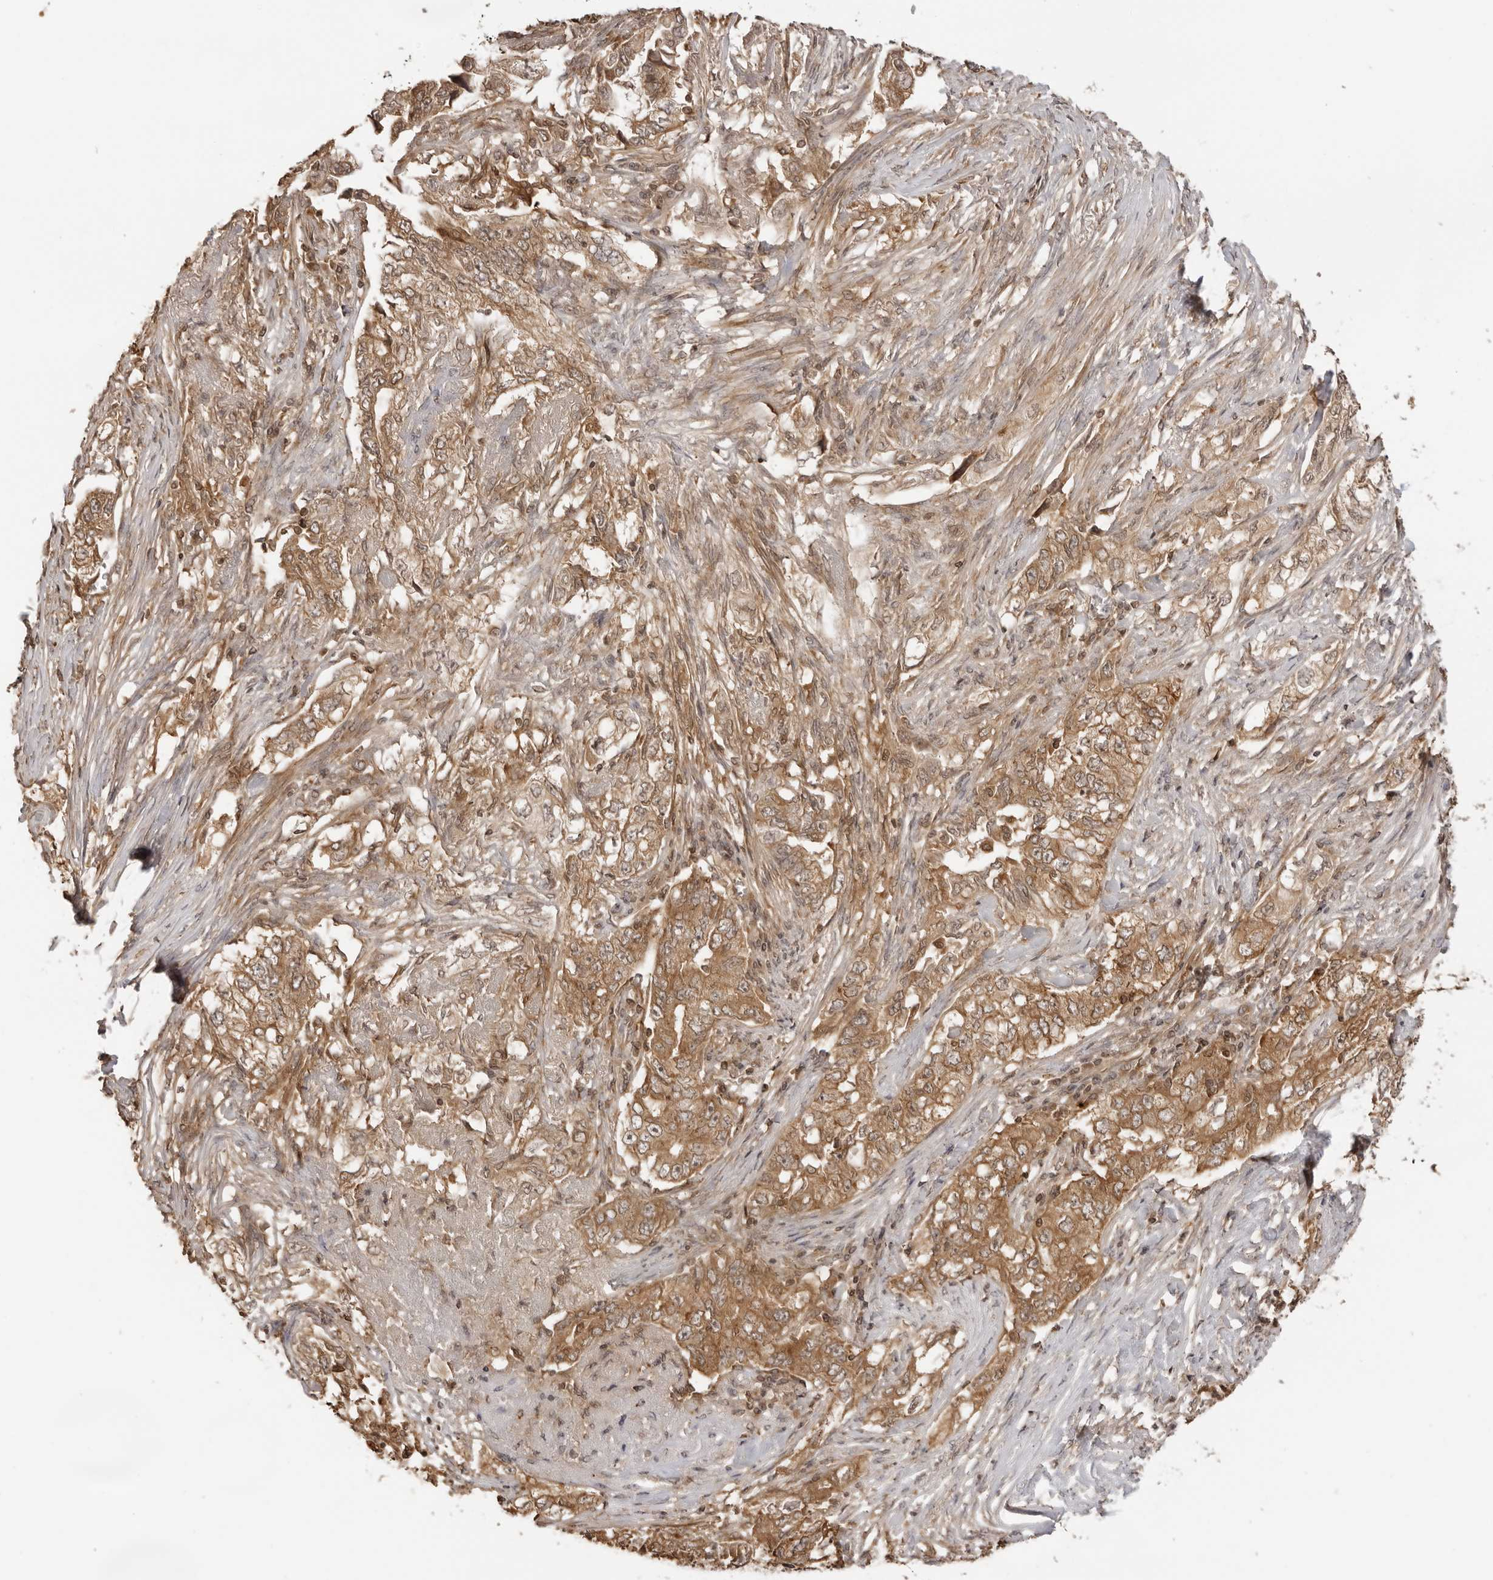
{"staining": {"intensity": "moderate", "quantity": ">75%", "location": "cytoplasmic/membranous"}, "tissue": "lung cancer", "cell_type": "Tumor cells", "image_type": "cancer", "snomed": [{"axis": "morphology", "description": "Adenocarcinoma, NOS"}, {"axis": "topography", "description": "Lung"}], "caption": "There is medium levels of moderate cytoplasmic/membranous expression in tumor cells of adenocarcinoma (lung), as demonstrated by immunohistochemical staining (brown color).", "gene": "IKBKE", "patient": {"sex": "female", "age": 51}}